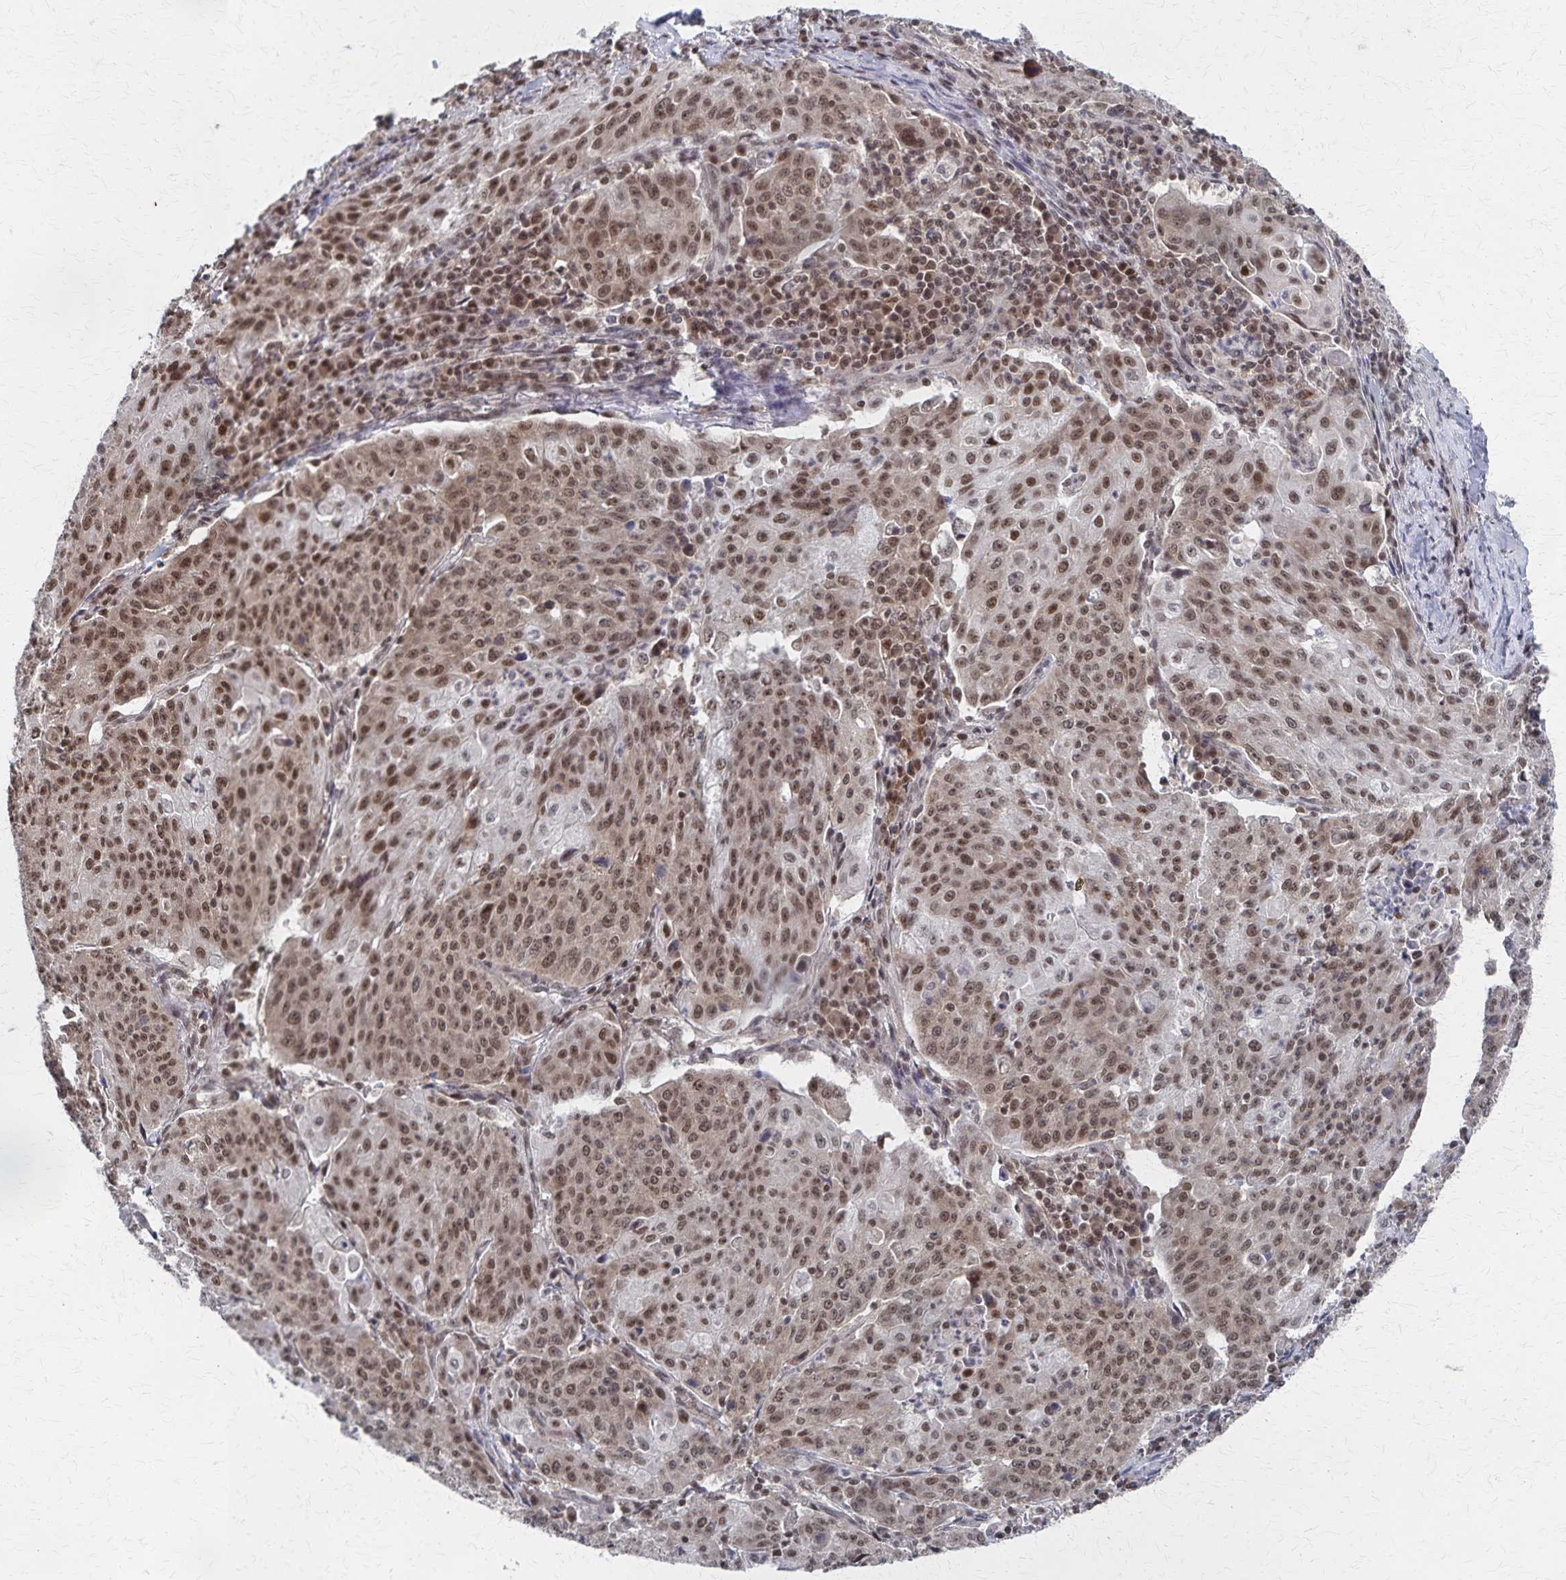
{"staining": {"intensity": "moderate", "quantity": ">75%", "location": "nuclear"}, "tissue": "lung cancer", "cell_type": "Tumor cells", "image_type": "cancer", "snomed": [{"axis": "morphology", "description": "Squamous cell carcinoma, NOS"}, {"axis": "morphology", "description": "Squamous cell carcinoma, metastatic, NOS"}, {"axis": "topography", "description": "Bronchus"}, {"axis": "topography", "description": "Lung"}], "caption": "High-power microscopy captured an IHC histopathology image of squamous cell carcinoma (lung), revealing moderate nuclear staining in about >75% of tumor cells.", "gene": "GTF2B", "patient": {"sex": "male", "age": 62}}